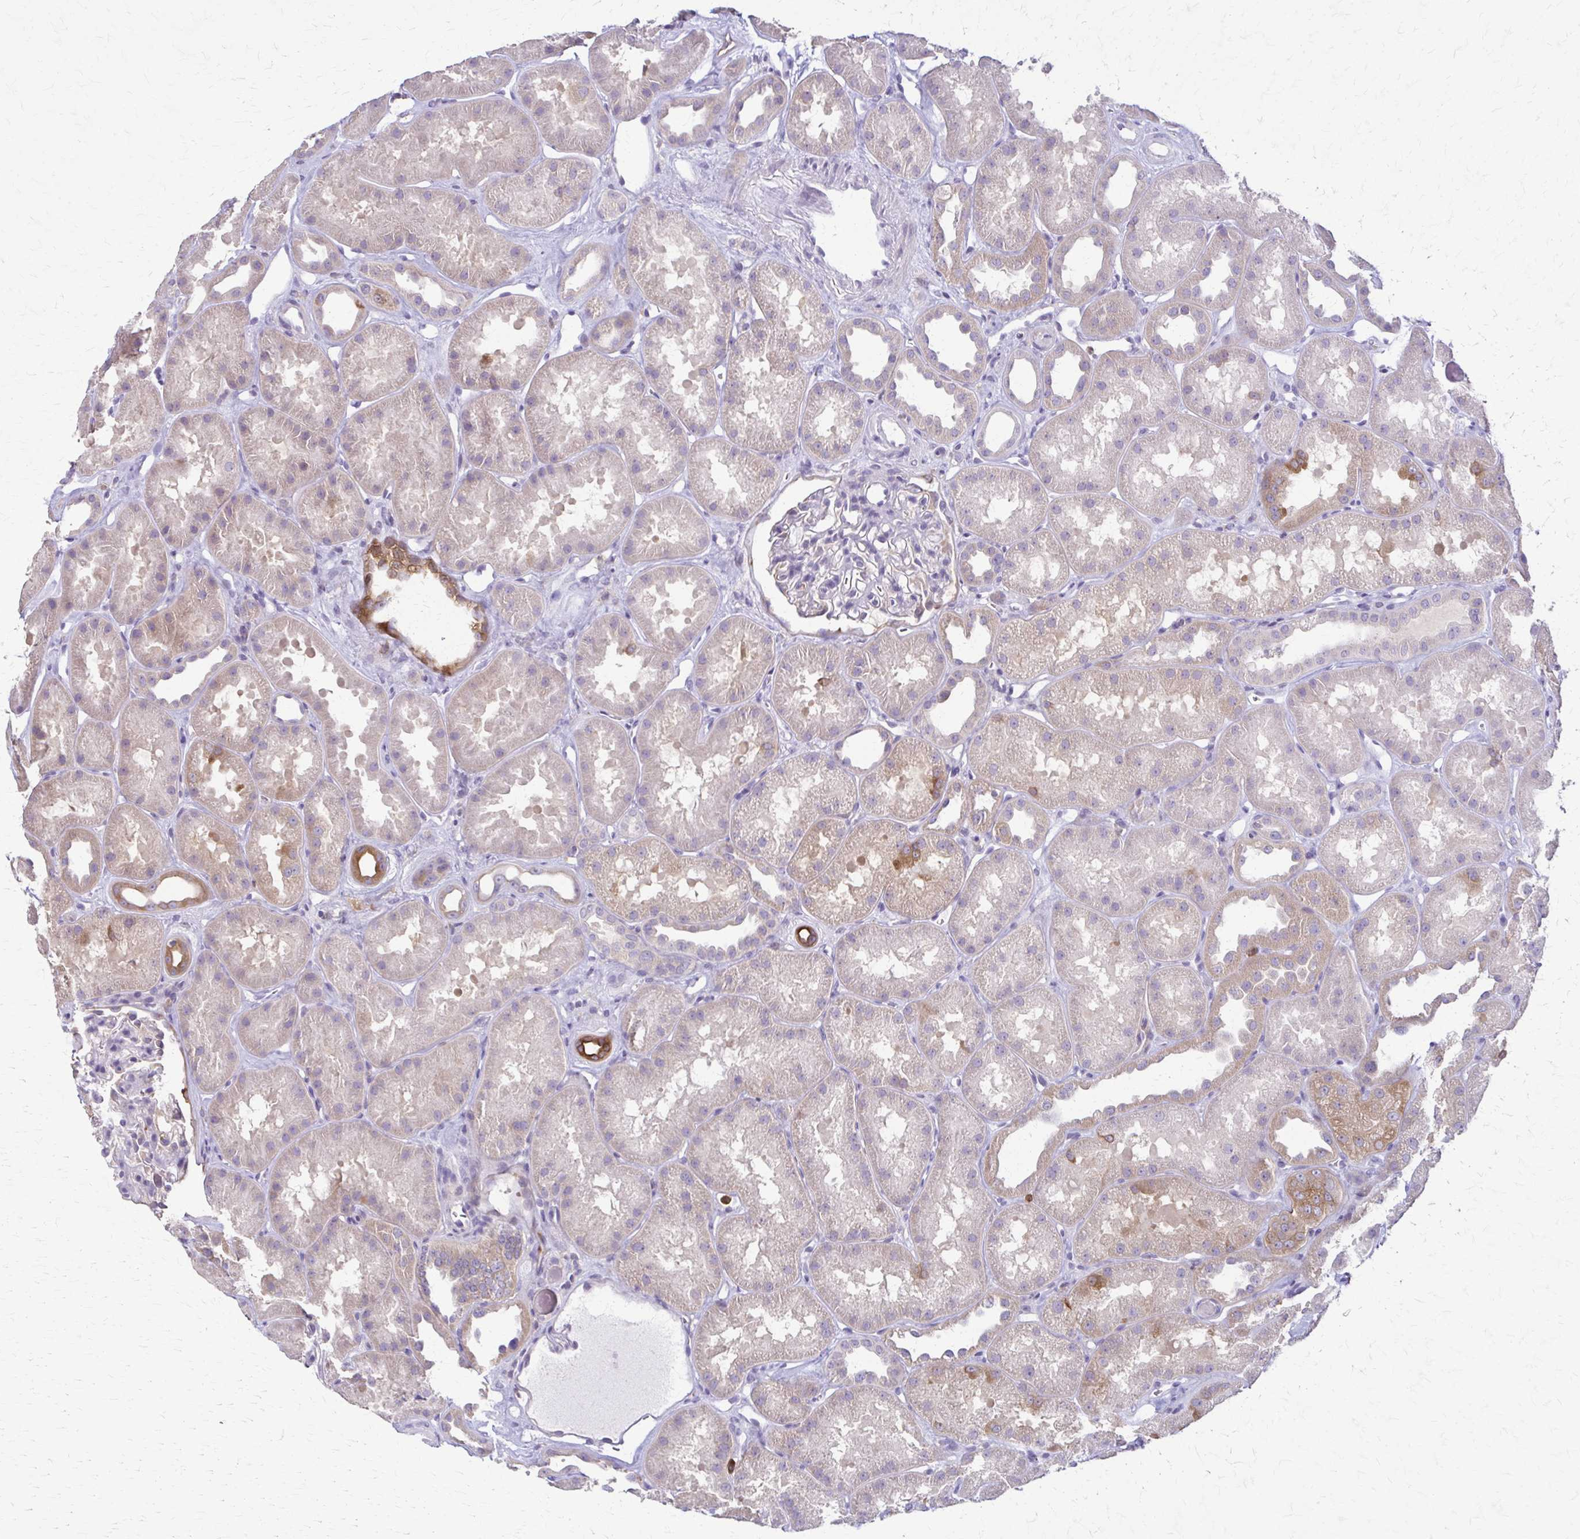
{"staining": {"intensity": "moderate", "quantity": "<25%", "location": "cytoplasmic/membranous"}, "tissue": "kidney", "cell_type": "Cells in glomeruli", "image_type": "normal", "snomed": [{"axis": "morphology", "description": "Normal tissue, NOS"}, {"axis": "topography", "description": "Kidney"}], "caption": "Moderate cytoplasmic/membranous staining for a protein is seen in about <25% of cells in glomeruli of normal kidney using IHC.", "gene": "PIK3AP1", "patient": {"sex": "male", "age": 61}}